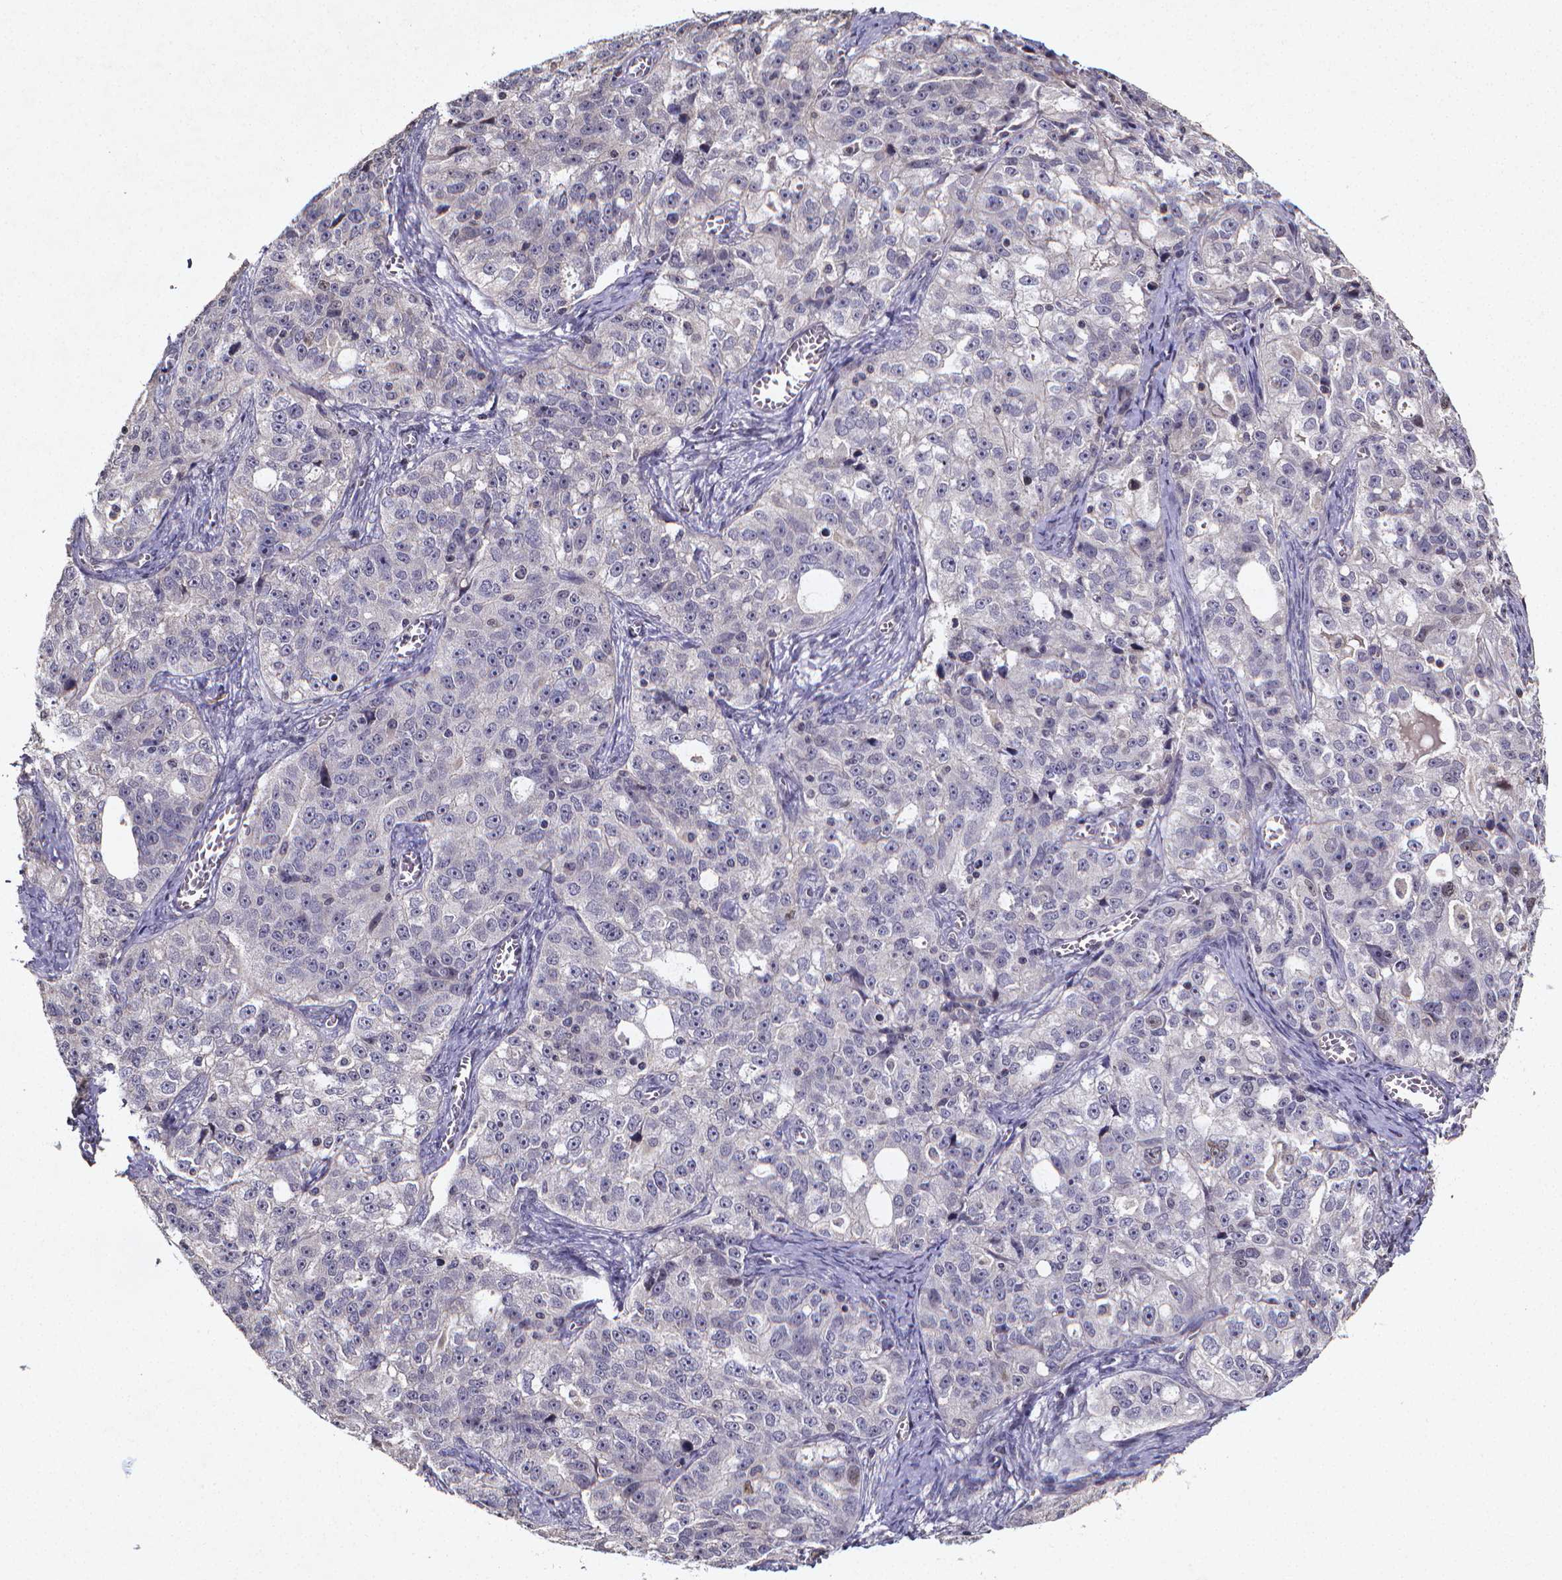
{"staining": {"intensity": "negative", "quantity": "none", "location": "none"}, "tissue": "ovarian cancer", "cell_type": "Tumor cells", "image_type": "cancer", "snomed": [{"axis": "morphology", "description": "Cystadenocarcinoma, serous, NOS"}, {"axis": "topography", "description": "Ovary"}], "caption": "High power microscopy image of an immunohistochemistry (IHC) photomicrograph of ovarian serous cystadenocarcinoma, revealing no significant positivity in tumor cells.", "gene": "TP73", "patient": {"sex": "female", "age": 51}}